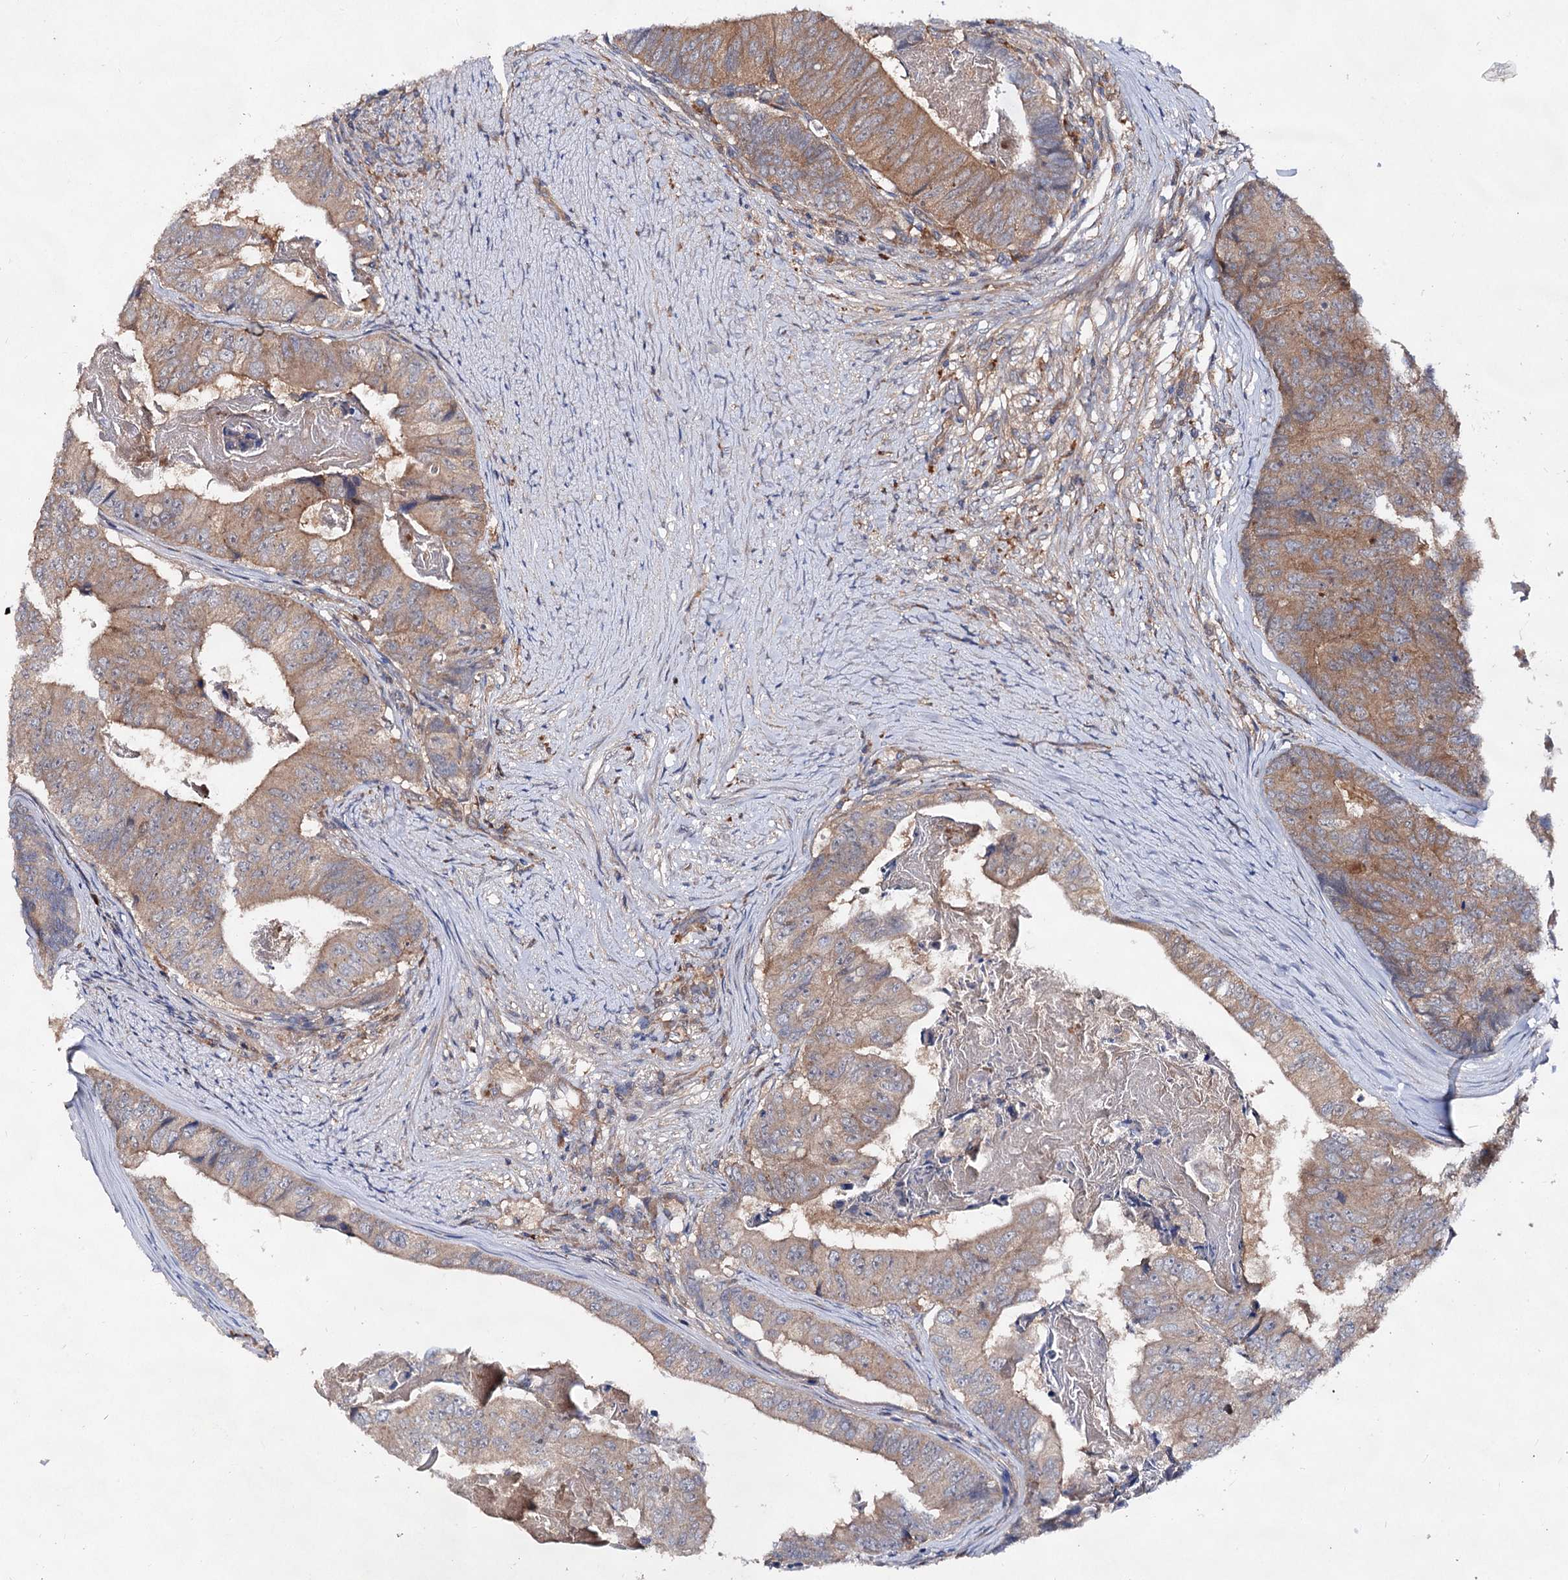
{"staining": {"intensity": "moderate", "quantity": "25%-75%", "location": "cytoplasmic/membranous"}, "tissue": "colorectal cancer", "cell_type": "Tumor cells", "image_type": "cancer", "snomed": [{"axis": "morphology", "description": "Adenocarcinoma, NOS"}, {"axis": "topography", "description": "Colon"}], "caption": "Human colorectal cancer stained with a brown dye demonstrates moderate cytoplasmic/membranous positive staining in approximately 25%-75% of tumor cells.", "gene": "VPS29", "patient": {"sex": "female", "age": 67}}